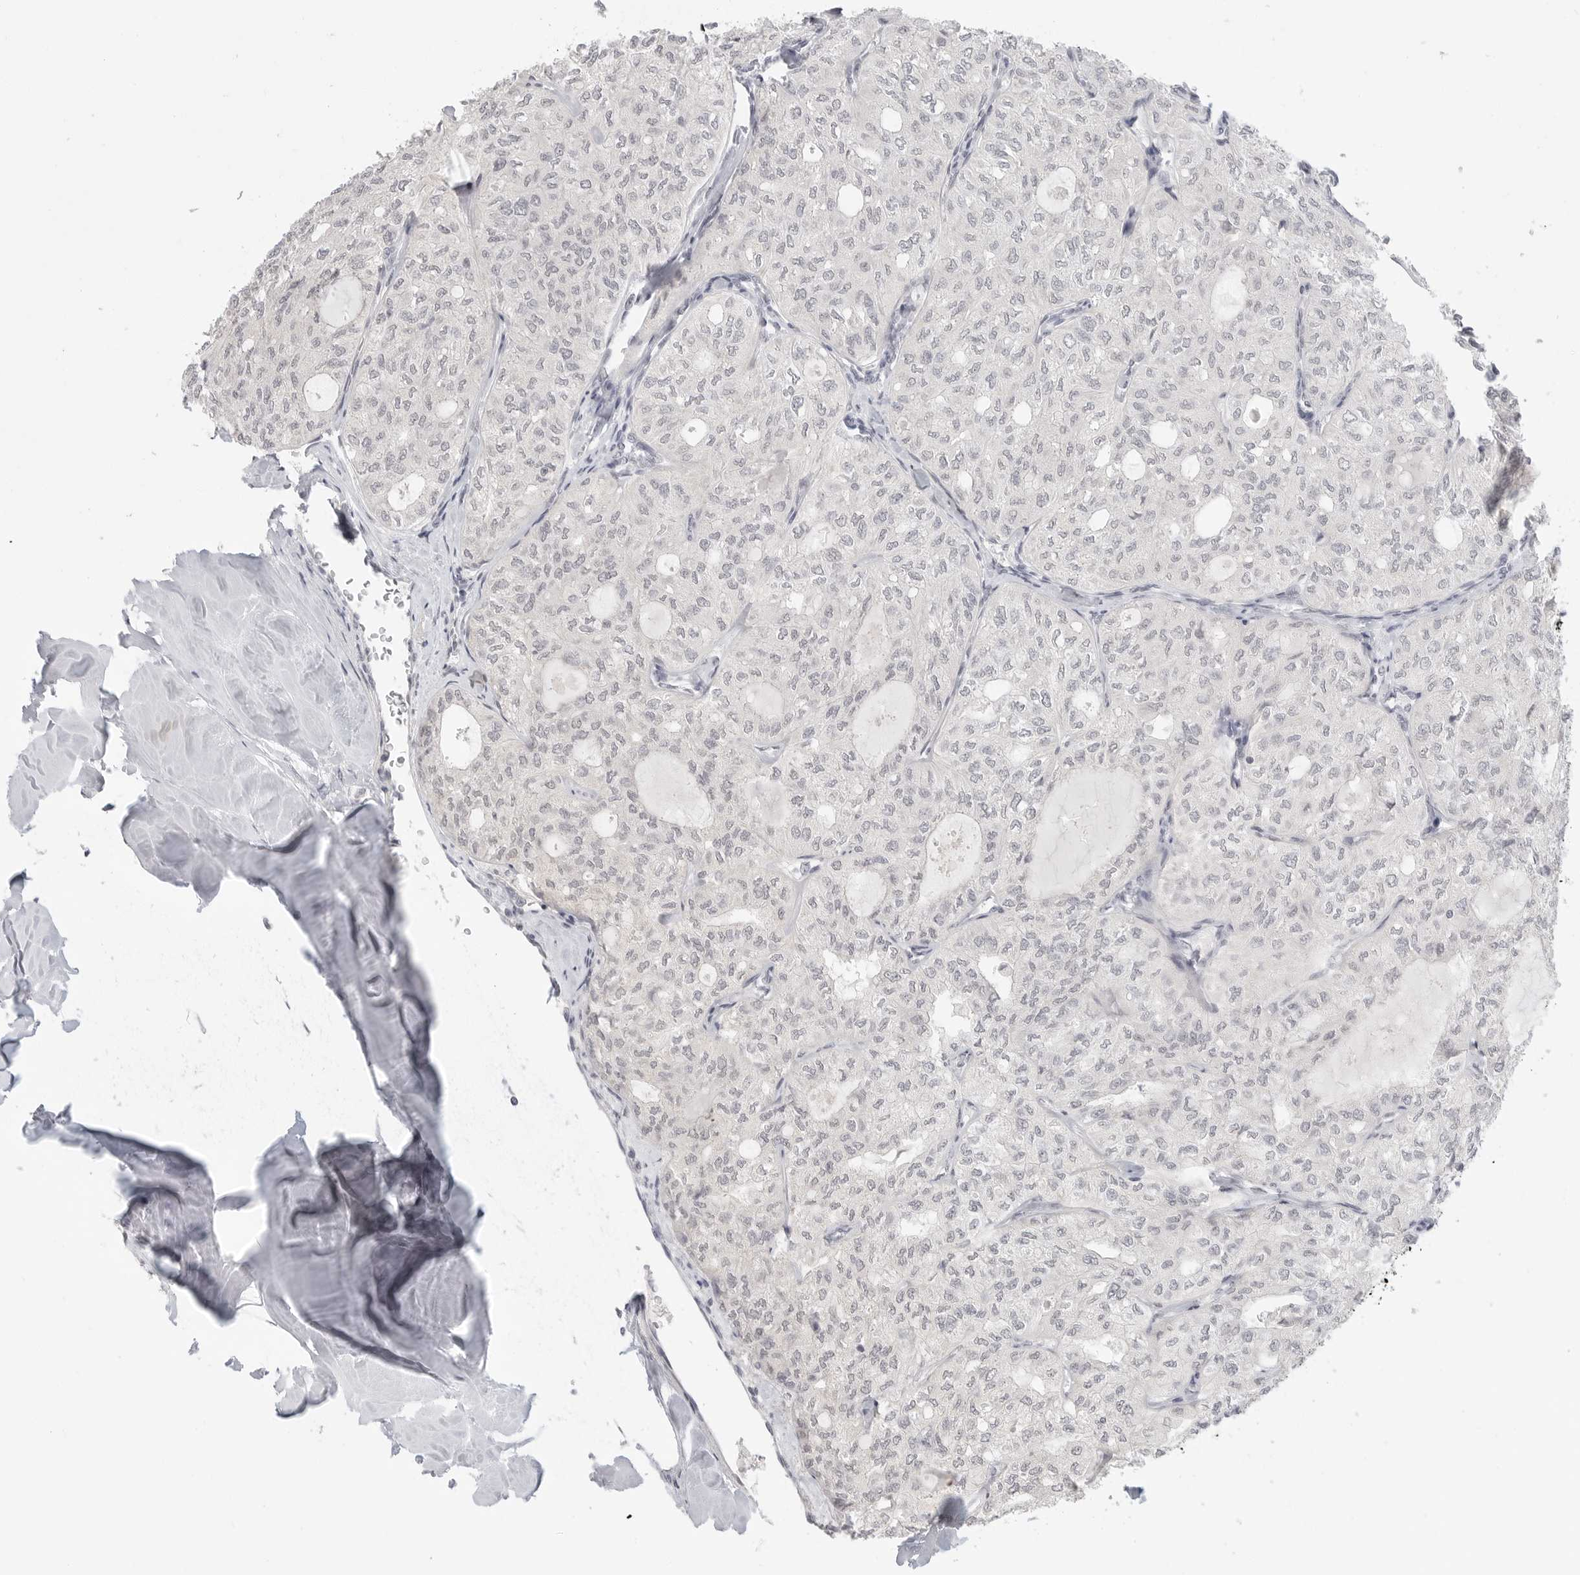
{"staining": {"intensity": "negative", "quantity": "none", "location": "none"}, "tissue": "thyroid cancer", "cell_type": "Tumor cells", "image_type": "cancer", "snomed": [{"axis": "morphology", "description": "Follicular adenoma carcinoma, NOS"}, {"axis": "topography", "description": "Thyroid gland"}], "caption": "Follicular adenoma carcinoma (thyroid) was stained to show a protein in brown. There is no significant expression in tumor cells. (Brightfield microscopy of DAB IHC at high magnification).", "gene": "KLK11", "patient": {"sex": "male", "age": 75}}